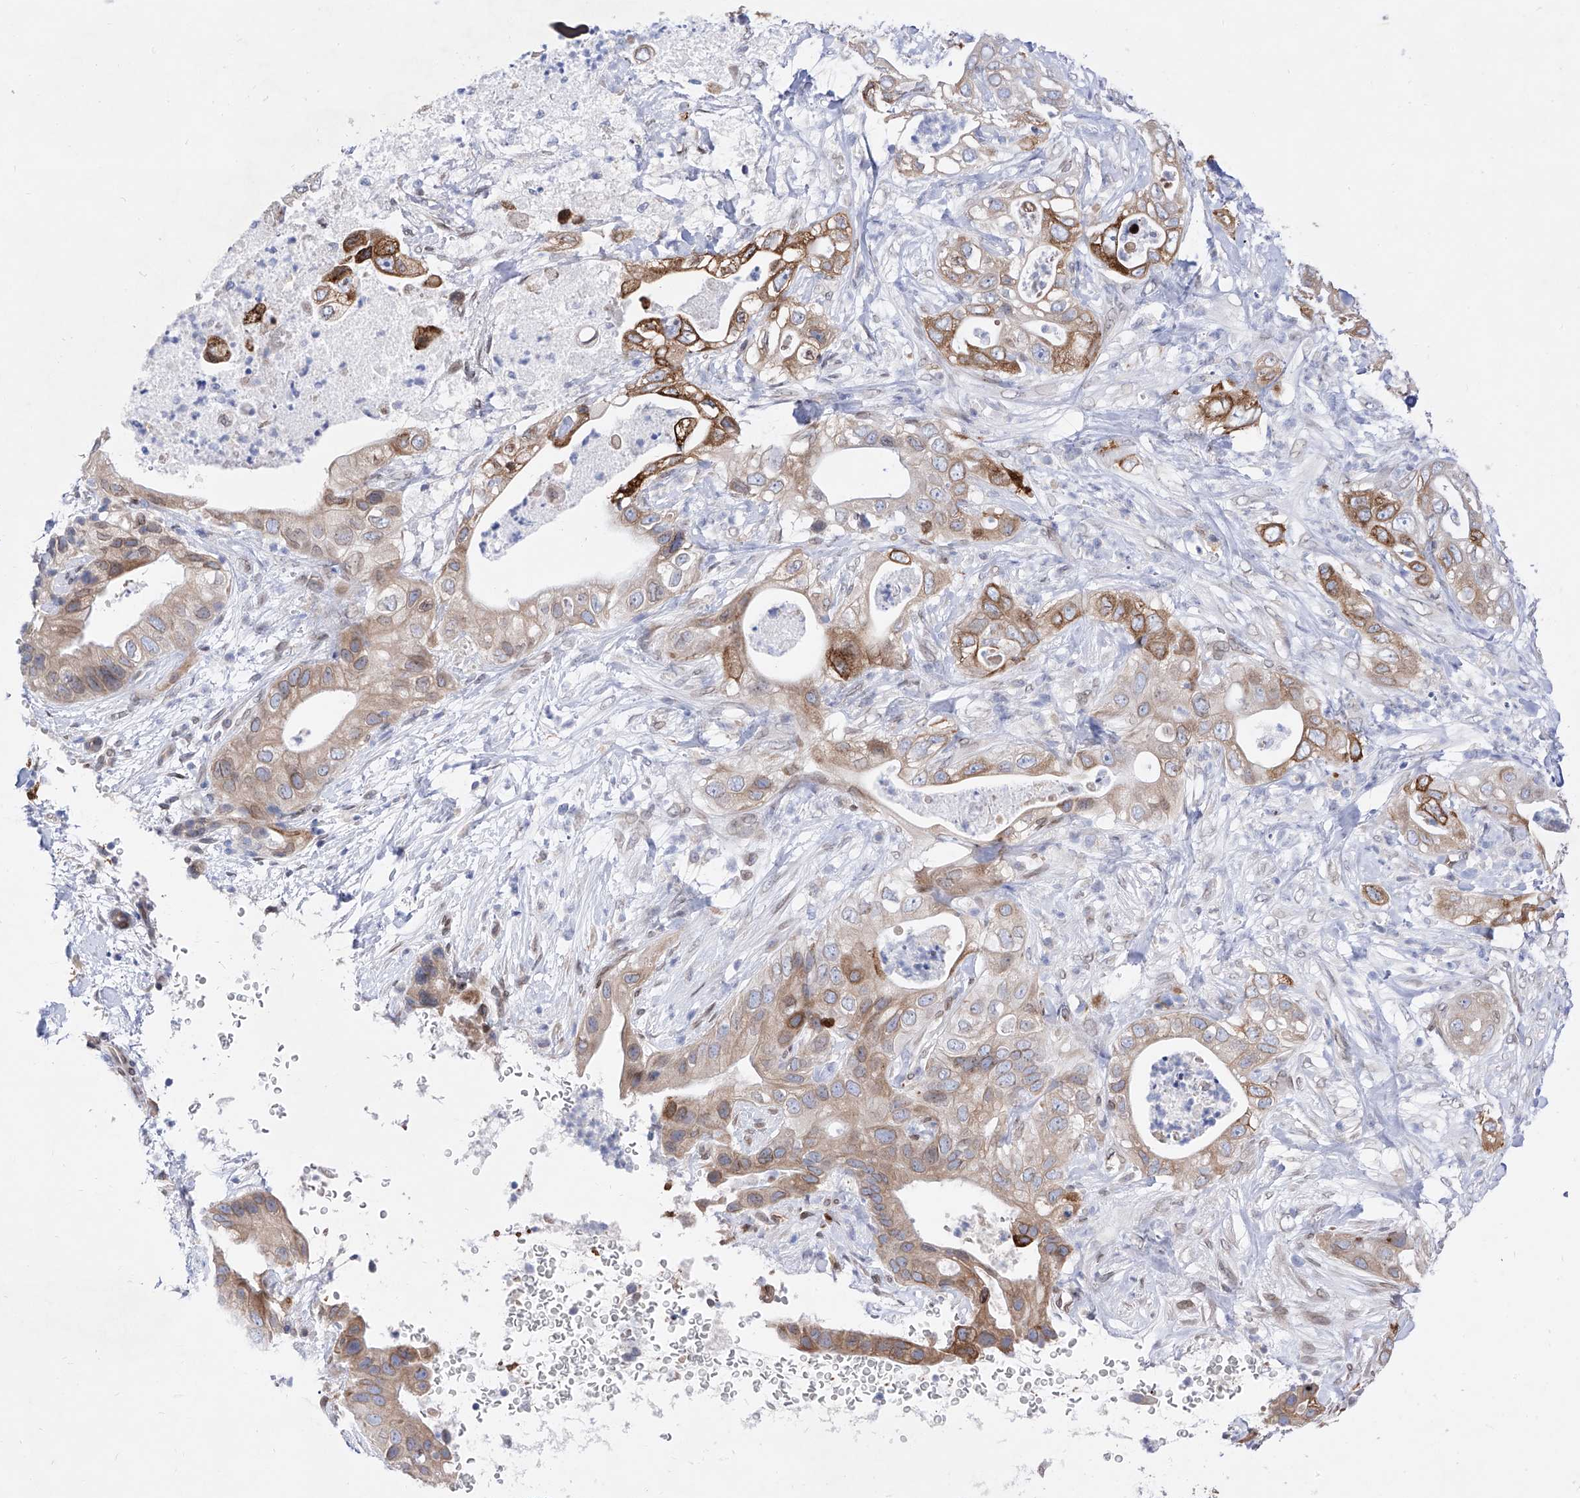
{"staining": {"intensity": "moderate", "quantity": "25%-75%", "location": "cytoplasmic/membranous"}, "tissue": "pancreatic cancer", "cell_type": "Tumor cells", "image_type": "cancer", "snomed": [{"axis": "morphology", "description": "Adenocarcinoma, NOS"}, {"axis": "topography", "description": "Pancreas"}], "caption": "Protein staining of pancreatic adenocarcinoma tissue shows moderate cytoplasmic/membranous staining in about 25%-75% of tumor cells. (IHC, brightfield microscopy, high magnification).", "gene": "LCLAT1", "patient": {"sex": "female", "age": 78}}